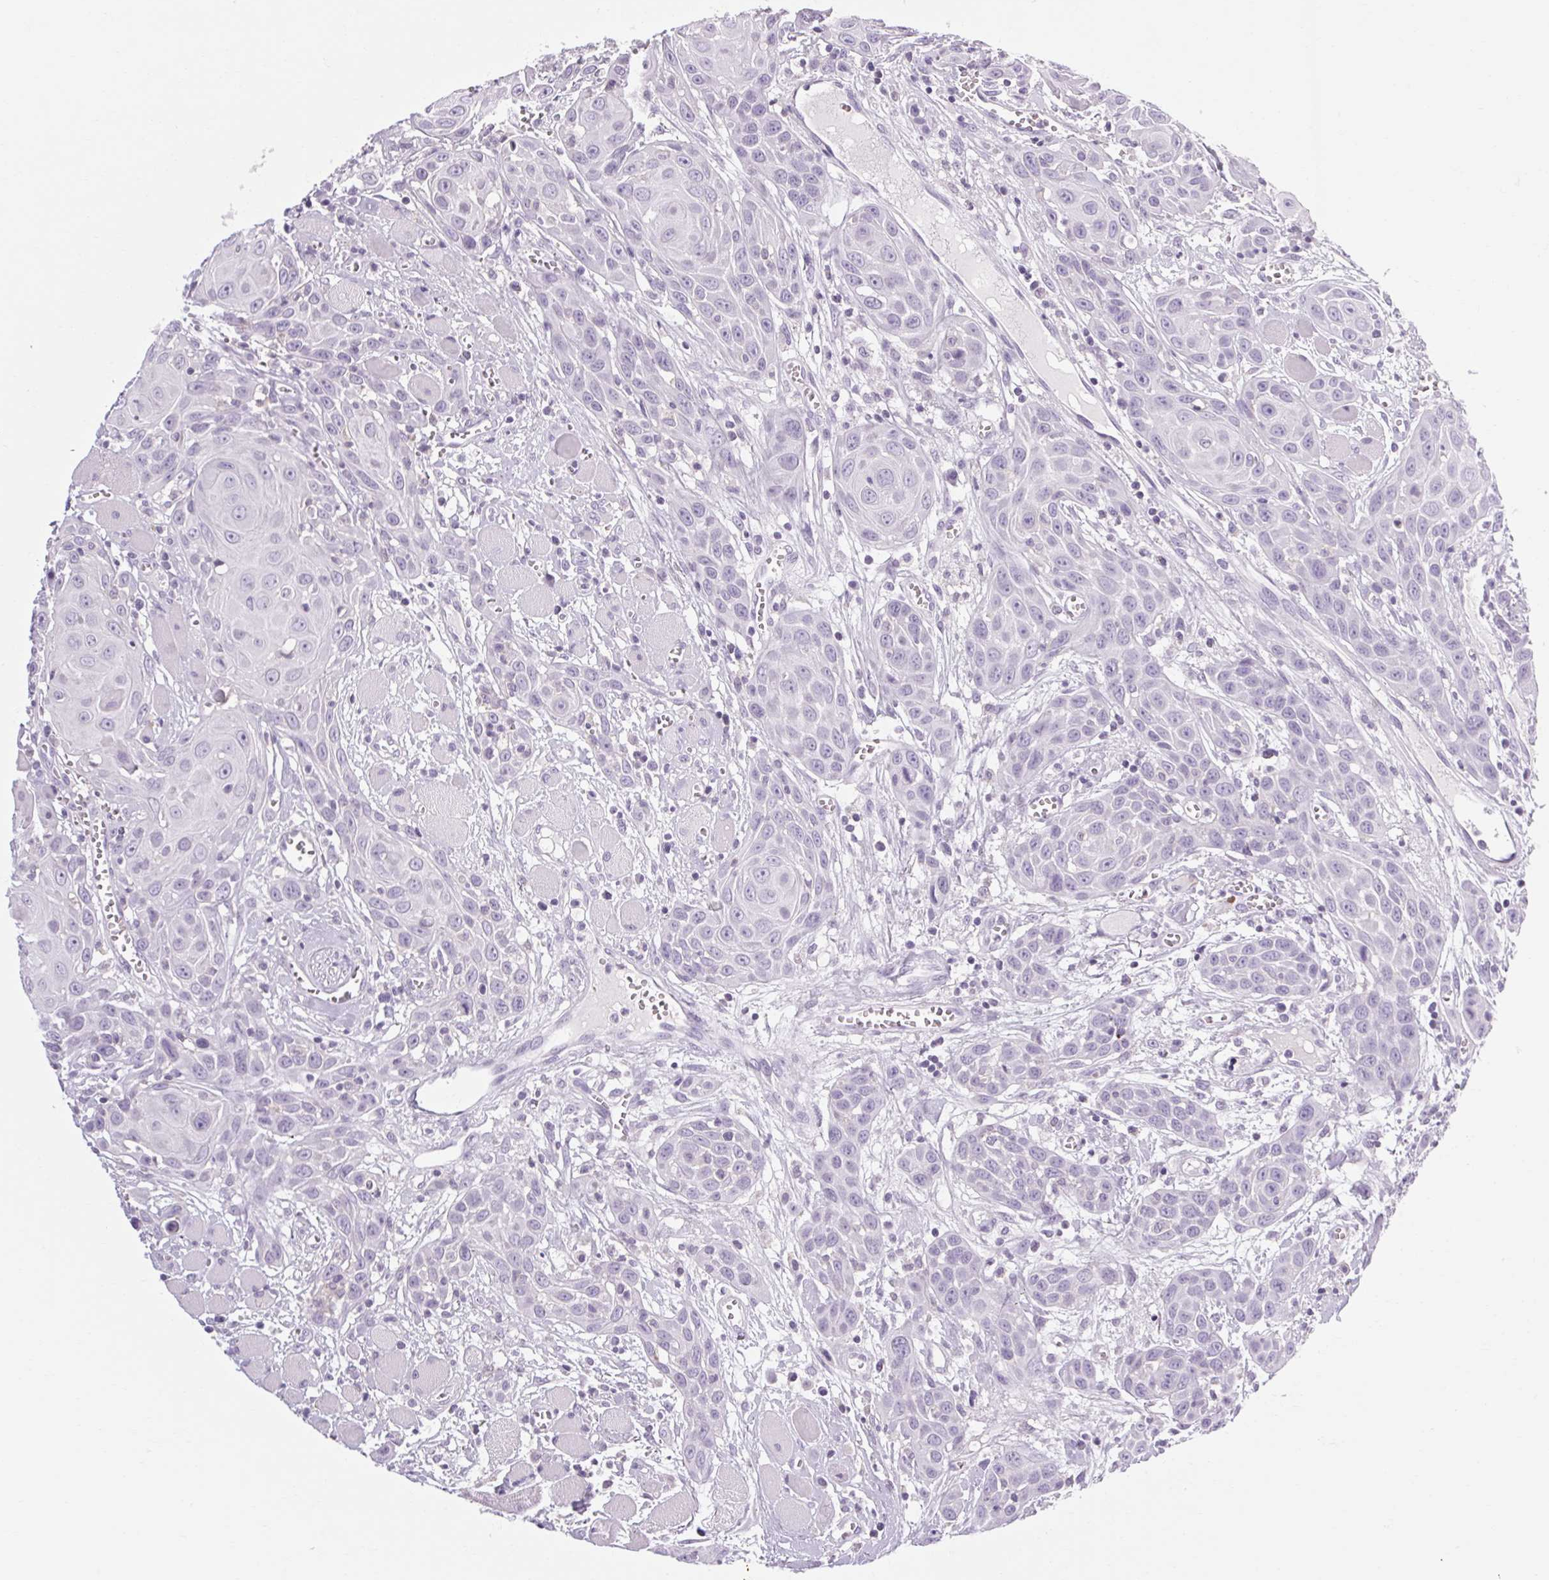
{"staining": {"intensity": "negative", "quantity": "none", "location": "none"}, "tissue": "head and neck cancer", "cell_type": "Tumor cells", "image_type": "cancer", "snomed": [{"axis": "morphology", "description": "Squamous cell carcinoma, NOS"}, {"axis": "topography", "description": "Head-Neck"}], "caption": "DAB (3,3'-diaminobenzidine) immunohistochemical staining of human squamous cell carcinoma (head and neck) reveals no significant positivity in tumor cells.", "gene": "POMC", "patient": {"sex": "female", "age": 80}}